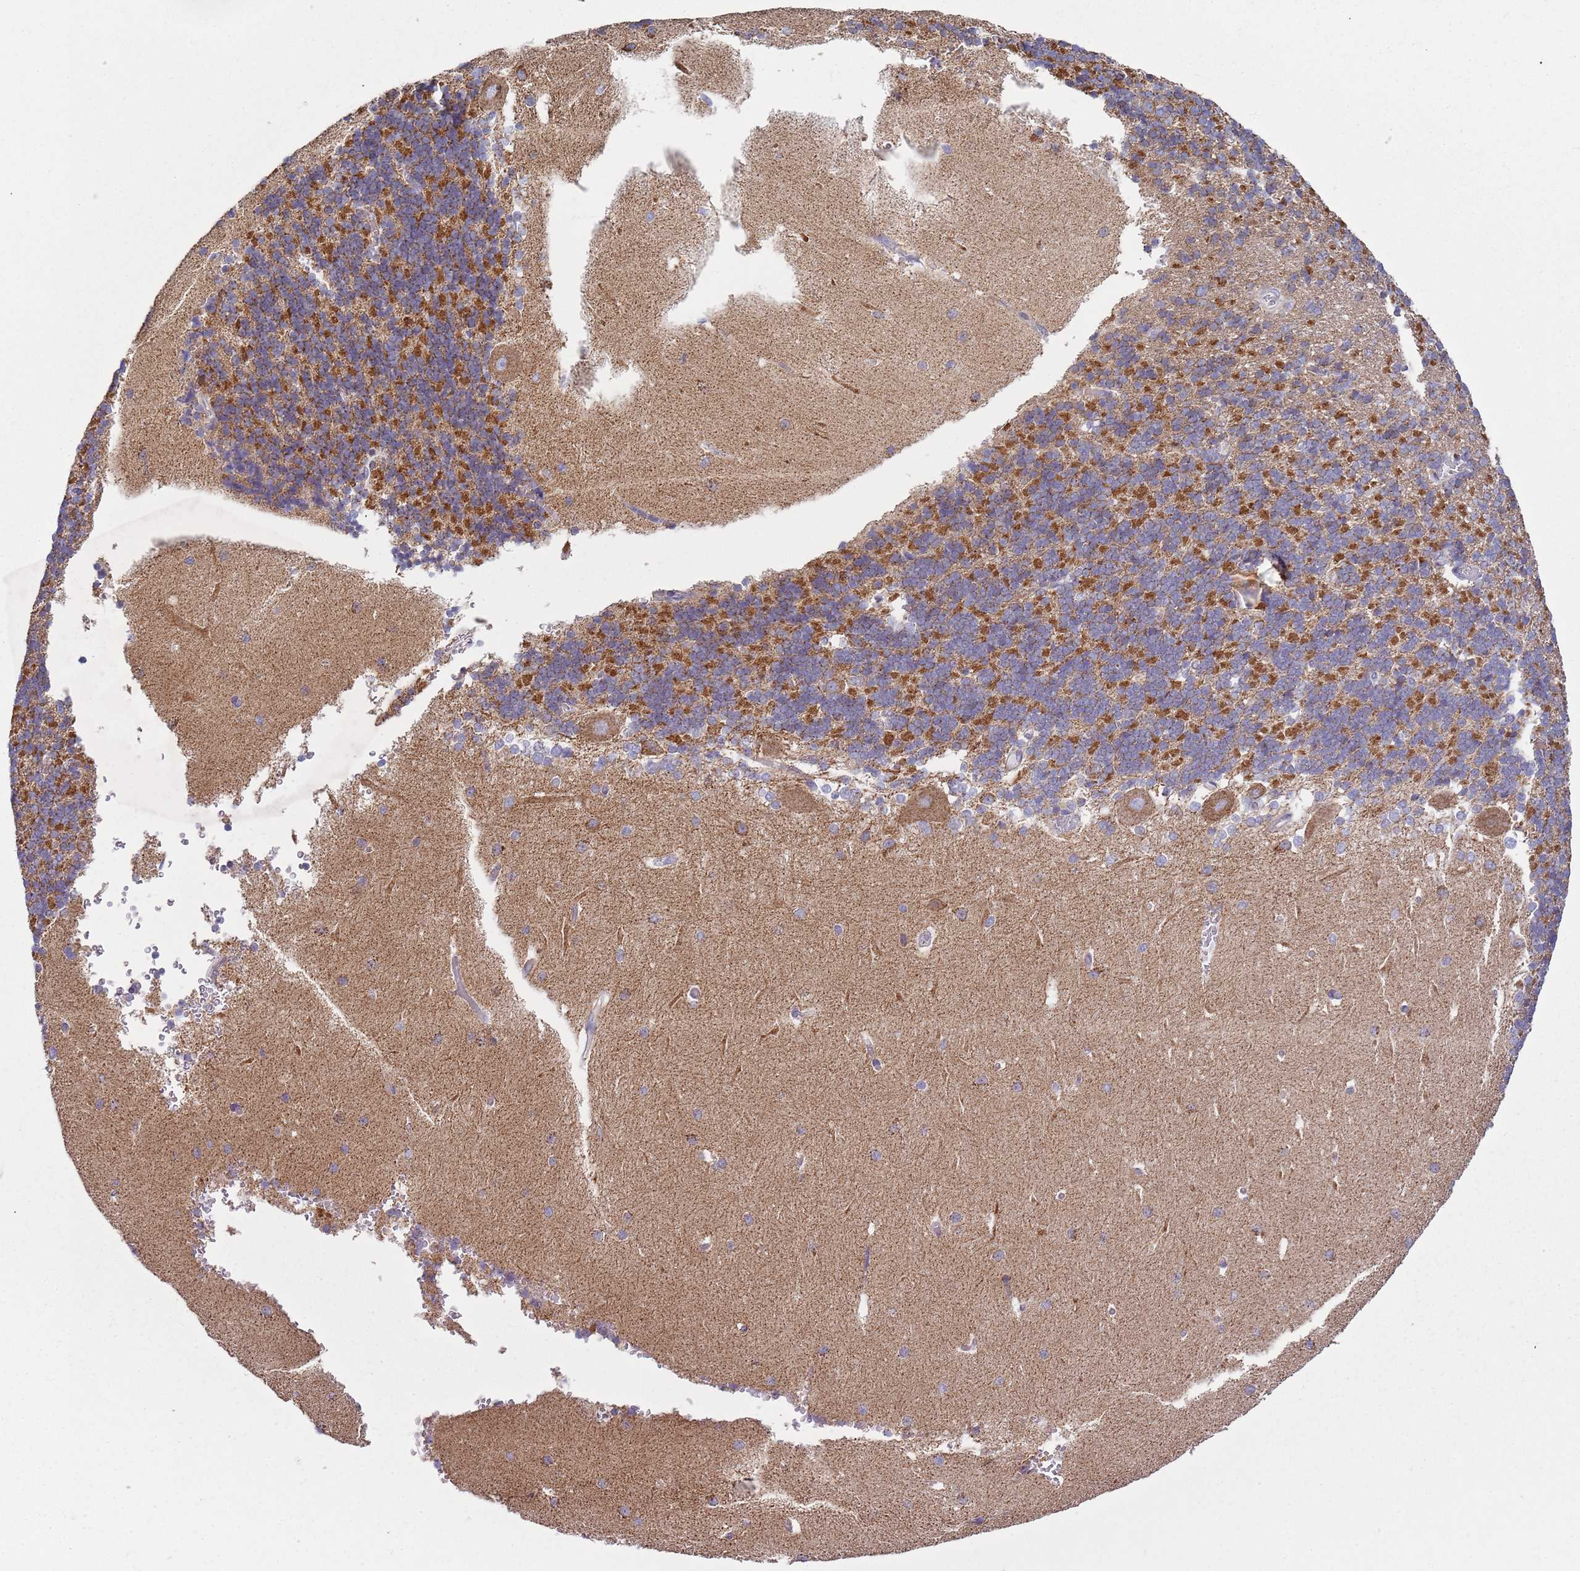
{"staining": {"intensity": "moderate", "quantity": "25%-75%", "location": "cytoplasmic/membranous"}, "tissue": "cerebellum", "cell_type": "Cells in granular layer", "image_type": "normal", "snomed": [{"axis": "morphology", "description": "Normal tissue, NOS"}, {"axis": "topography", "description": "Cerebellum"}], "caption": "Unremarkable cerebellum reveals moderate cytoplasmic/membranous positivity in approximately 25%-75% of cells in granular layer.", "gene": "GAS8", "patient": {"sex": "male", "age": 37}}